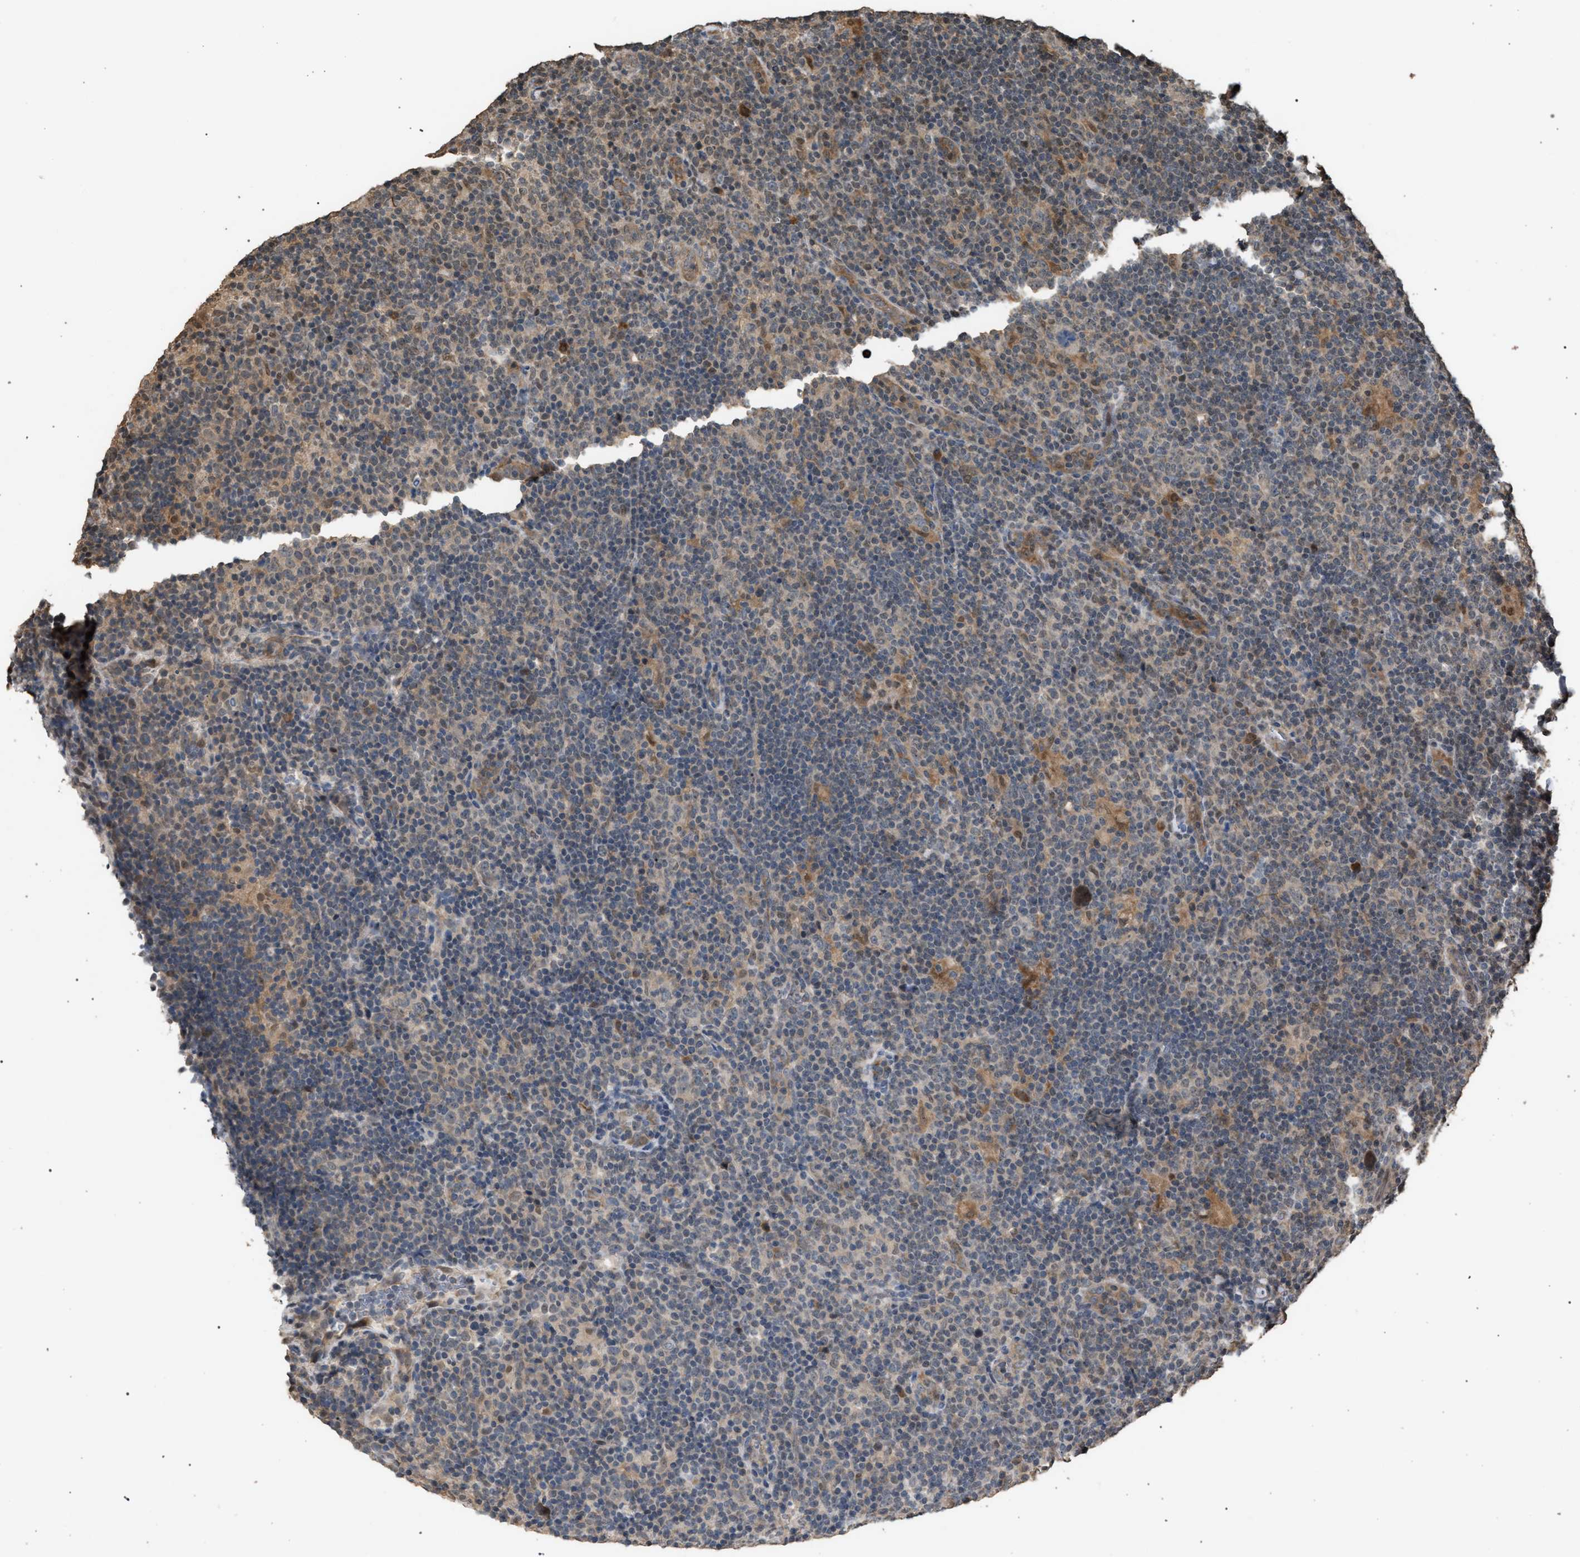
{"staining": {"intensity": "moderate", "quantity": "<25%", "location": "nuclear"}, "tissue": "lymphoma", "cell_type": "Tumor cells", "image_type": "cancer", "snomed": [{"axis": "morphology", "description": "Hodgkin's disease, NOS"}, {"axis": "topography", "description": "Lymph node"}], "caption": "Lymphoma was stained to show a protein in brown. There is low levels of moderate nuclear expression in approximately <25% of tumor cells.", "gene": "NAA35", "patient": {"sex": "female", "age": 57}}